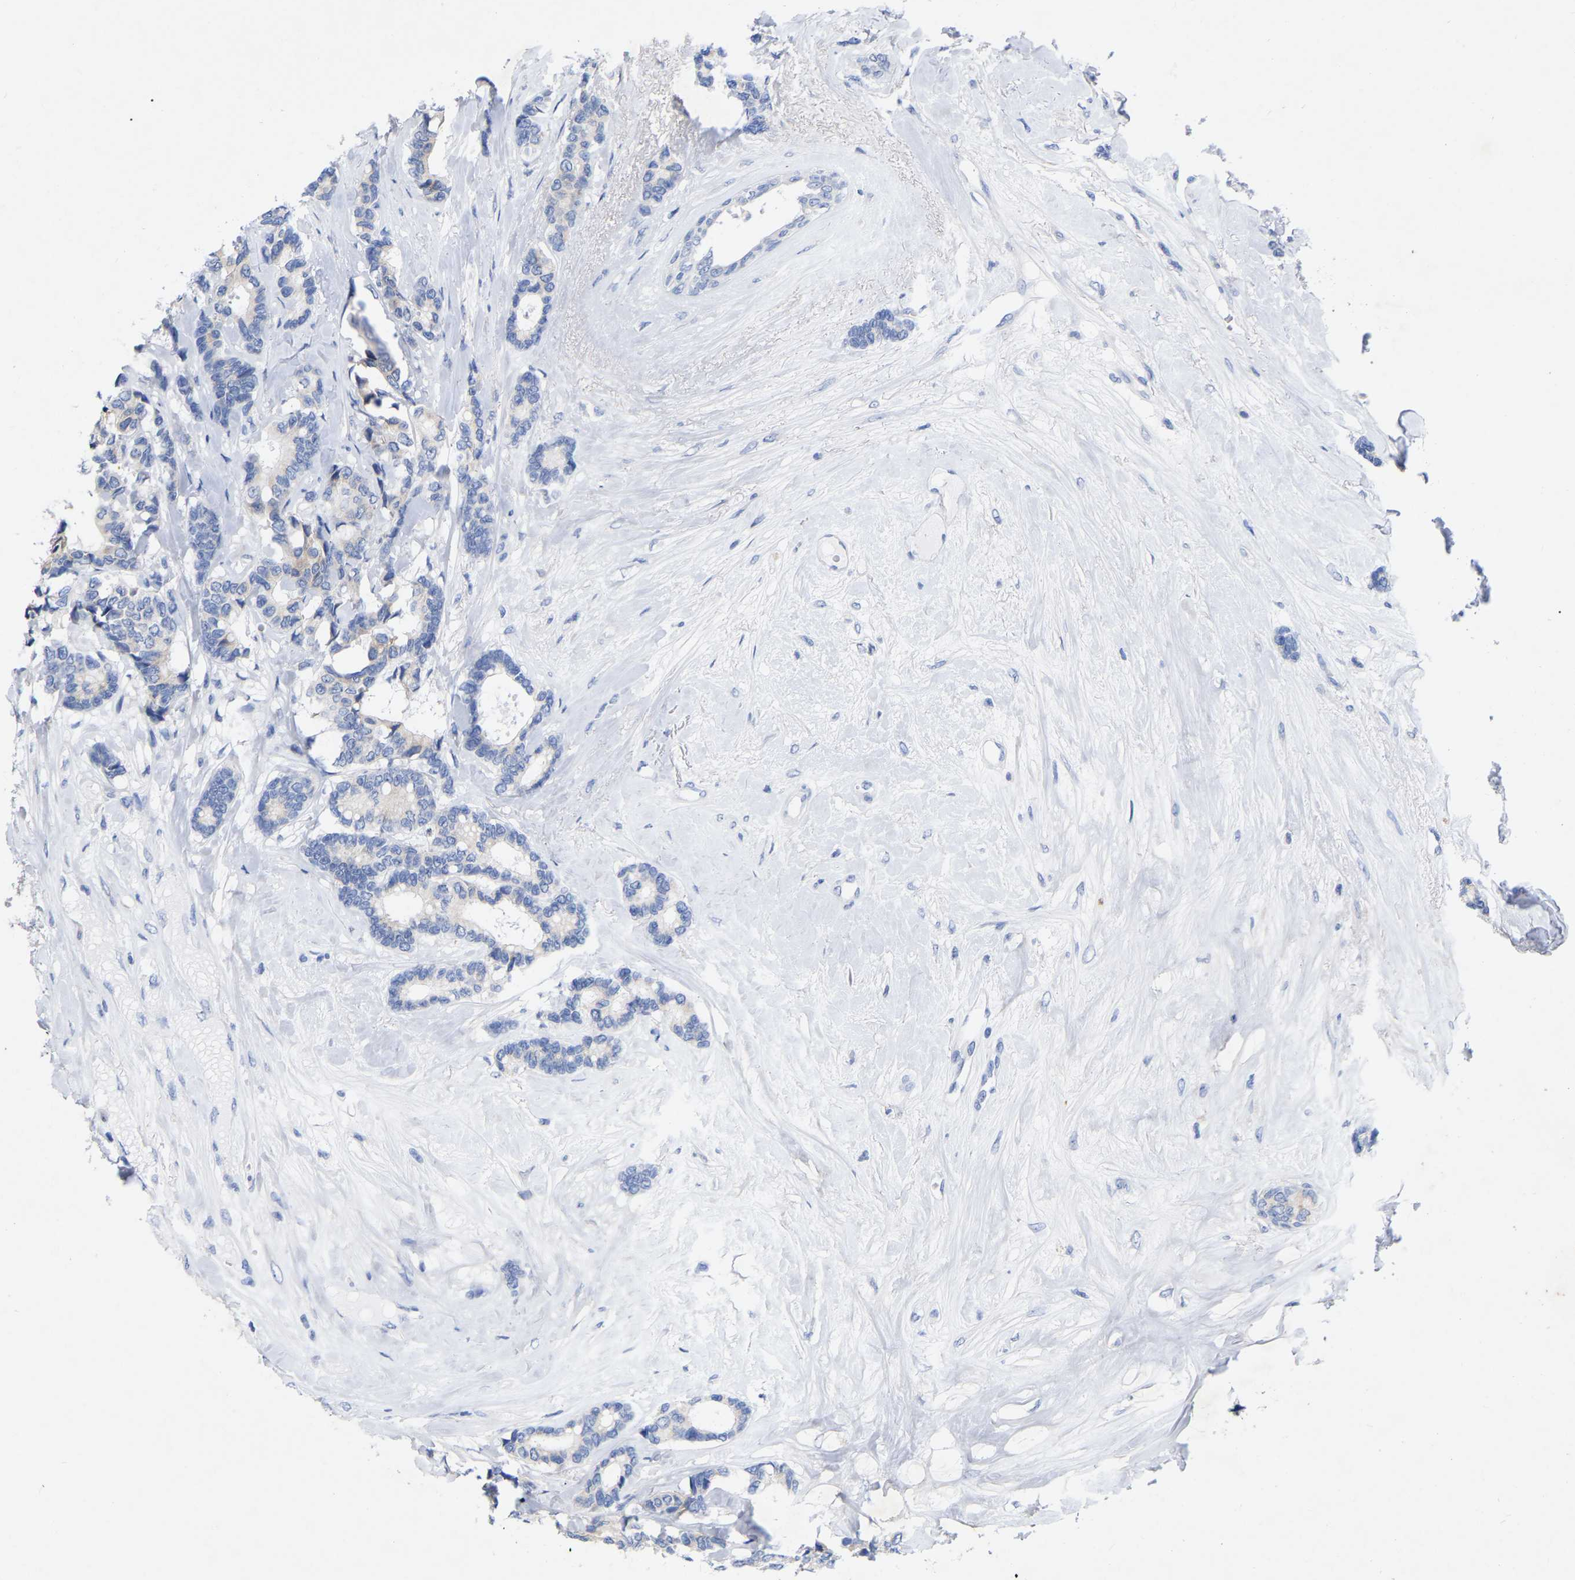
{"staining": {"intensity": "negative", "quantity": "none", "location": "none"}, "tissue": "breast cancer", "cell_type": "Tumor cells", "image_type": "cancer", "snomed": [{"axis": "morphology", "description": "Duct carcinoma"}, {"axis": "topography", "description": "Breast"}], "caption": "Immunohistochemistry (IHC) image of human breast cancer stained for a protein (brown), which exhibits no expression in tumor cells.", "gene": "STRIP2", "patient": {"sex": "female", "age": 87}}